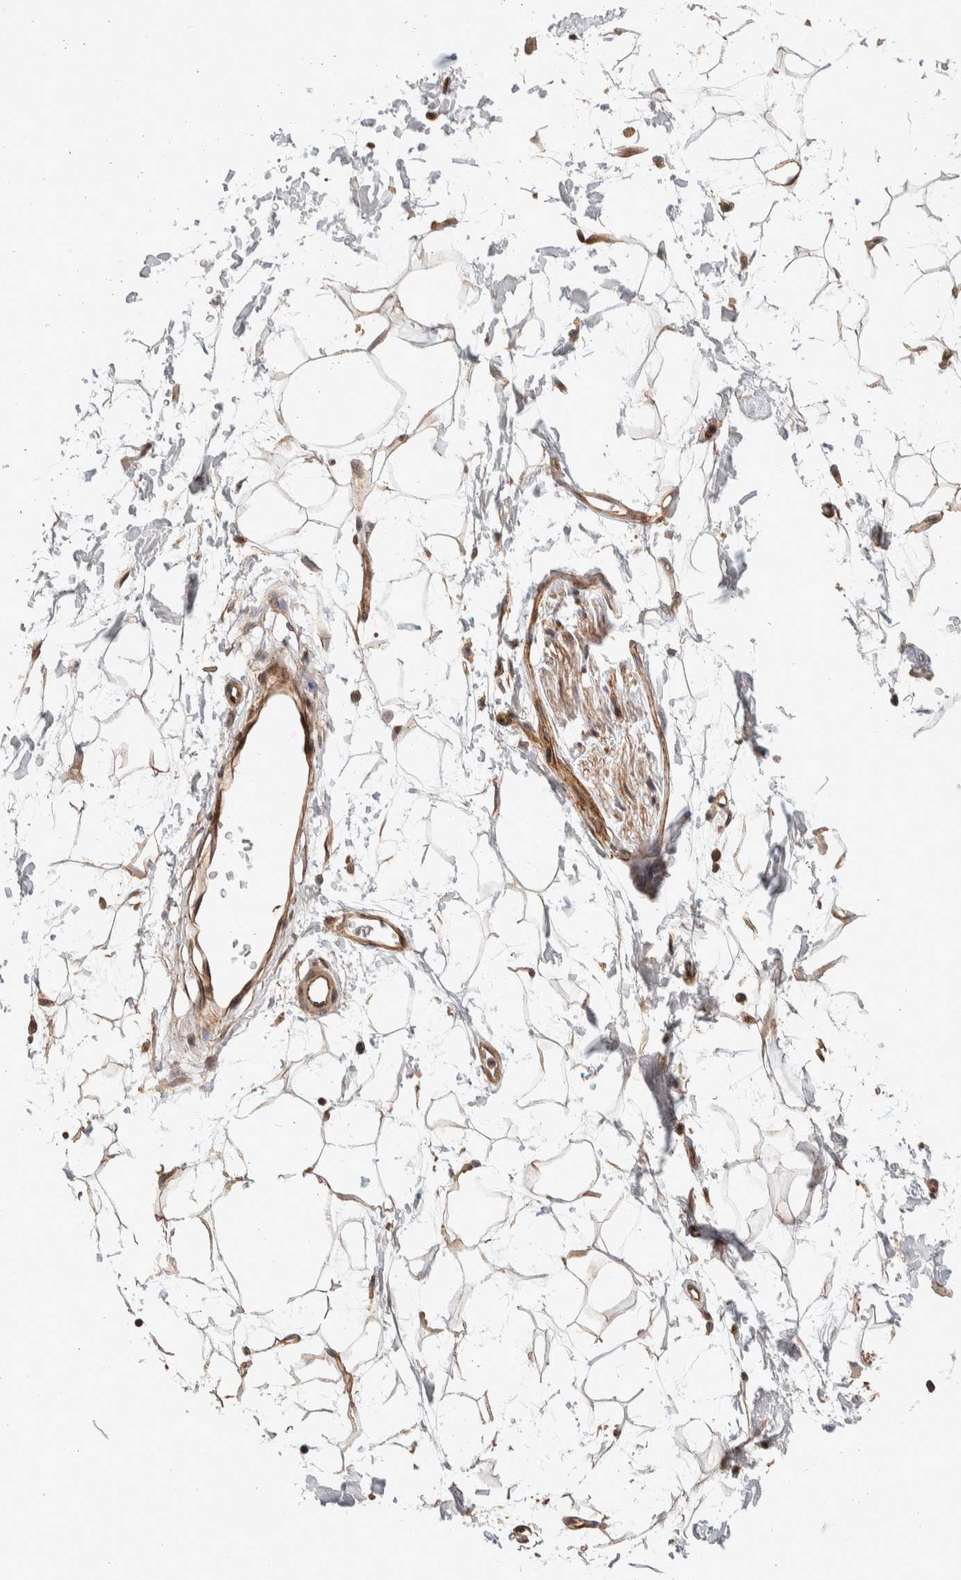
{"staining": {"intensity": "moderate", "quantity": ">75%", "location": "cytoplasmic/membranous"}, "tissue": "adipose tissue", "cell_type": "Adipocytes", "image_type": "normal", "snomed": [{"axis": "morphology", "description": "Normal tissue, NOS"}, {"axis": "topography", "description": "Soft tissue"}], "caption": "This is a histology image of IHC staining of unremarkable adipose tissue, which shows moderate staining in the cytoplasmic/membranous of adipocytes.", "gene": "PRDM15", "patient": {"sex": "male", "age": 72}}